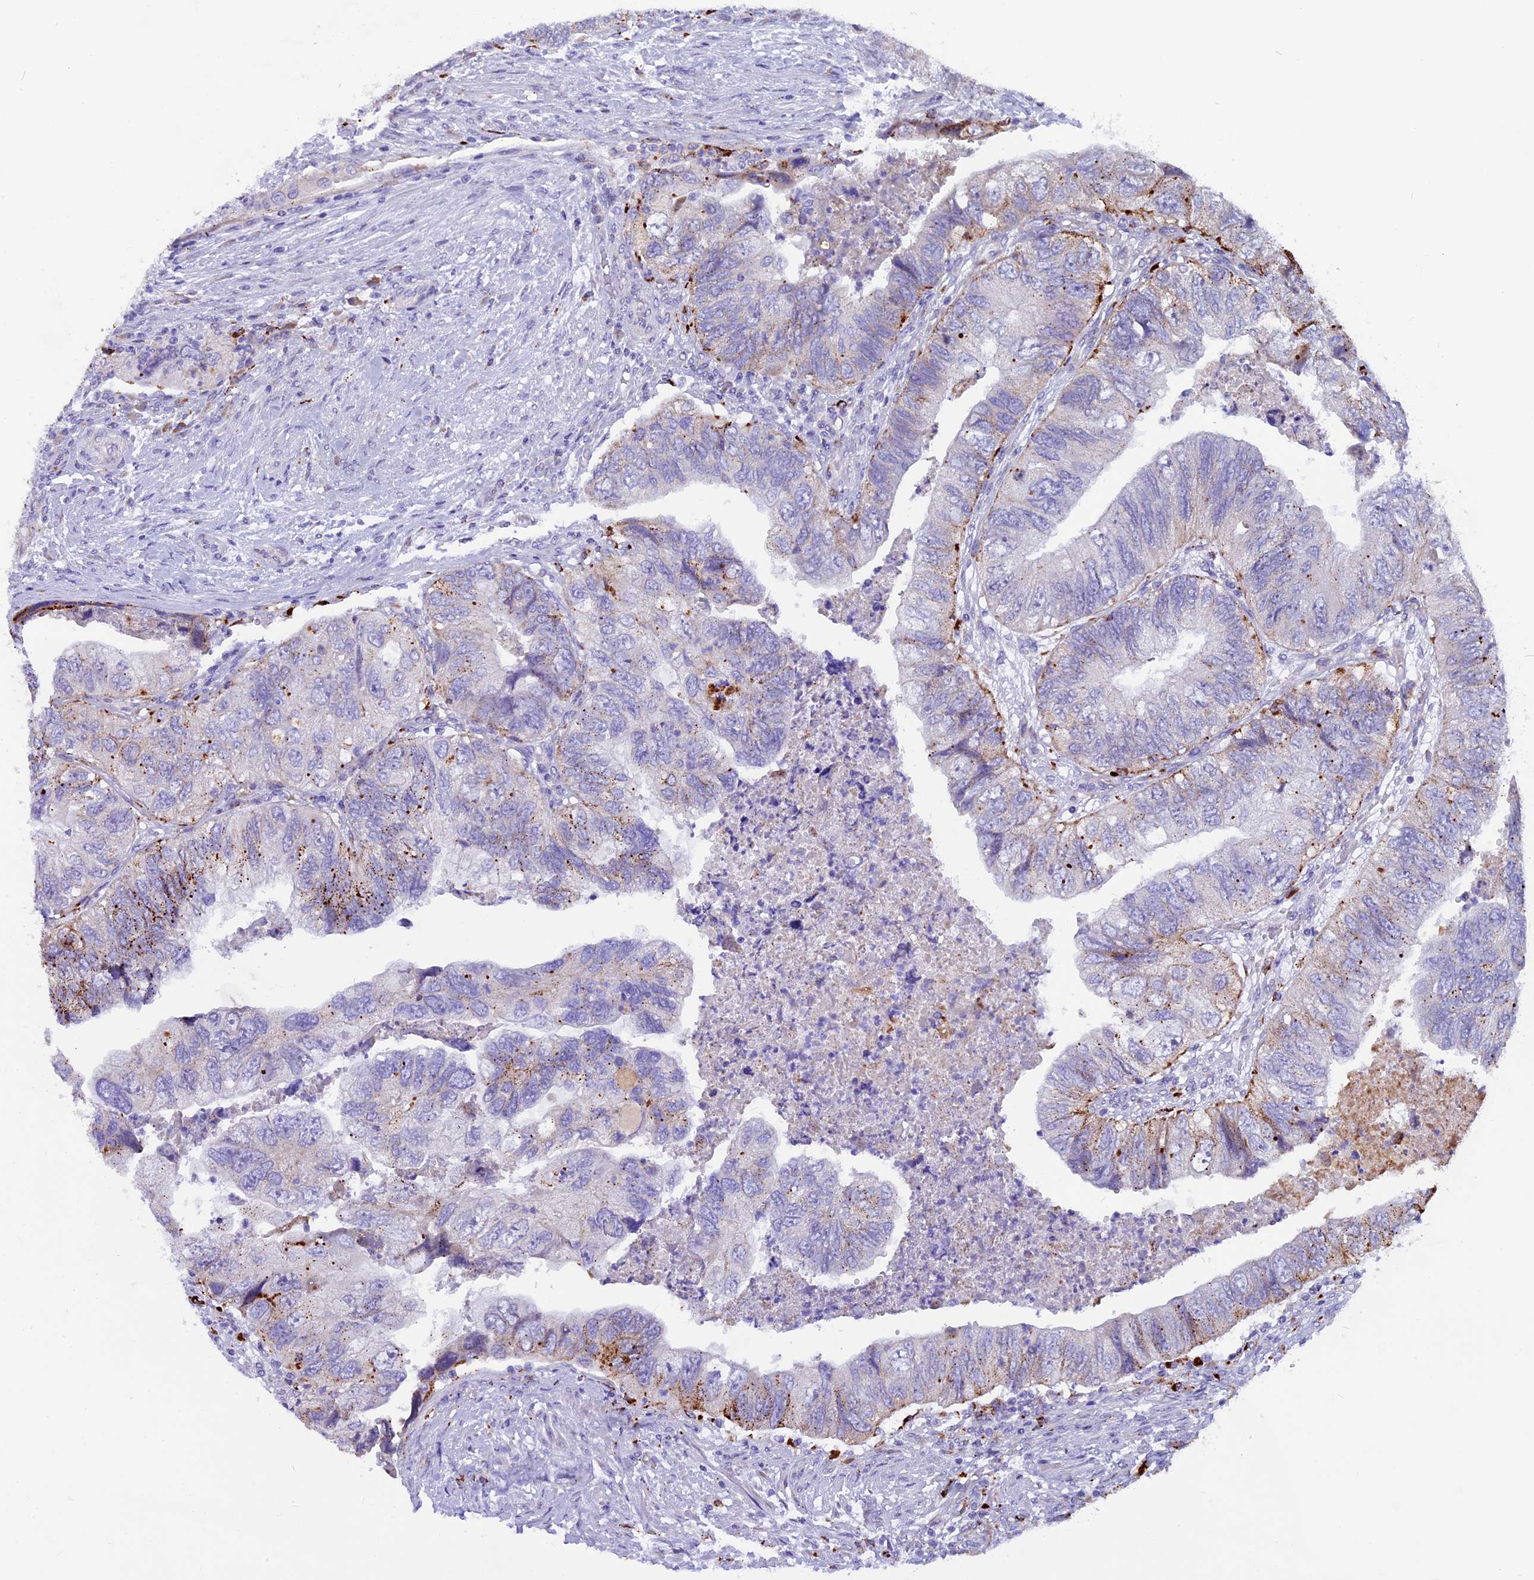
{"staining": {"intensity": "strong", "quantity": "<25%", "location": "cytoplasmic/membranous"}, "tissue": "colorectal cancer", "cell_type": "Tumor cells", "image_type": "cancer", "snomed": [{"axis": "morphology", "description": "Adenocarcinoma, NOS"}, {"axis": "topography", "description": "Rectum"}], "caption": "Immunohistochemical staining of human colorectal cancer (adenocarcinoma) shows medium levels of strong cytoplasmic/membranous staining in about <25% of tumor cells. (DAB (3,3'-diaminobenzidine) IHC with brightfield microscopy, high magnification).", "gene": "THRSP", "patient": {"sex": "male", "age": 63}}